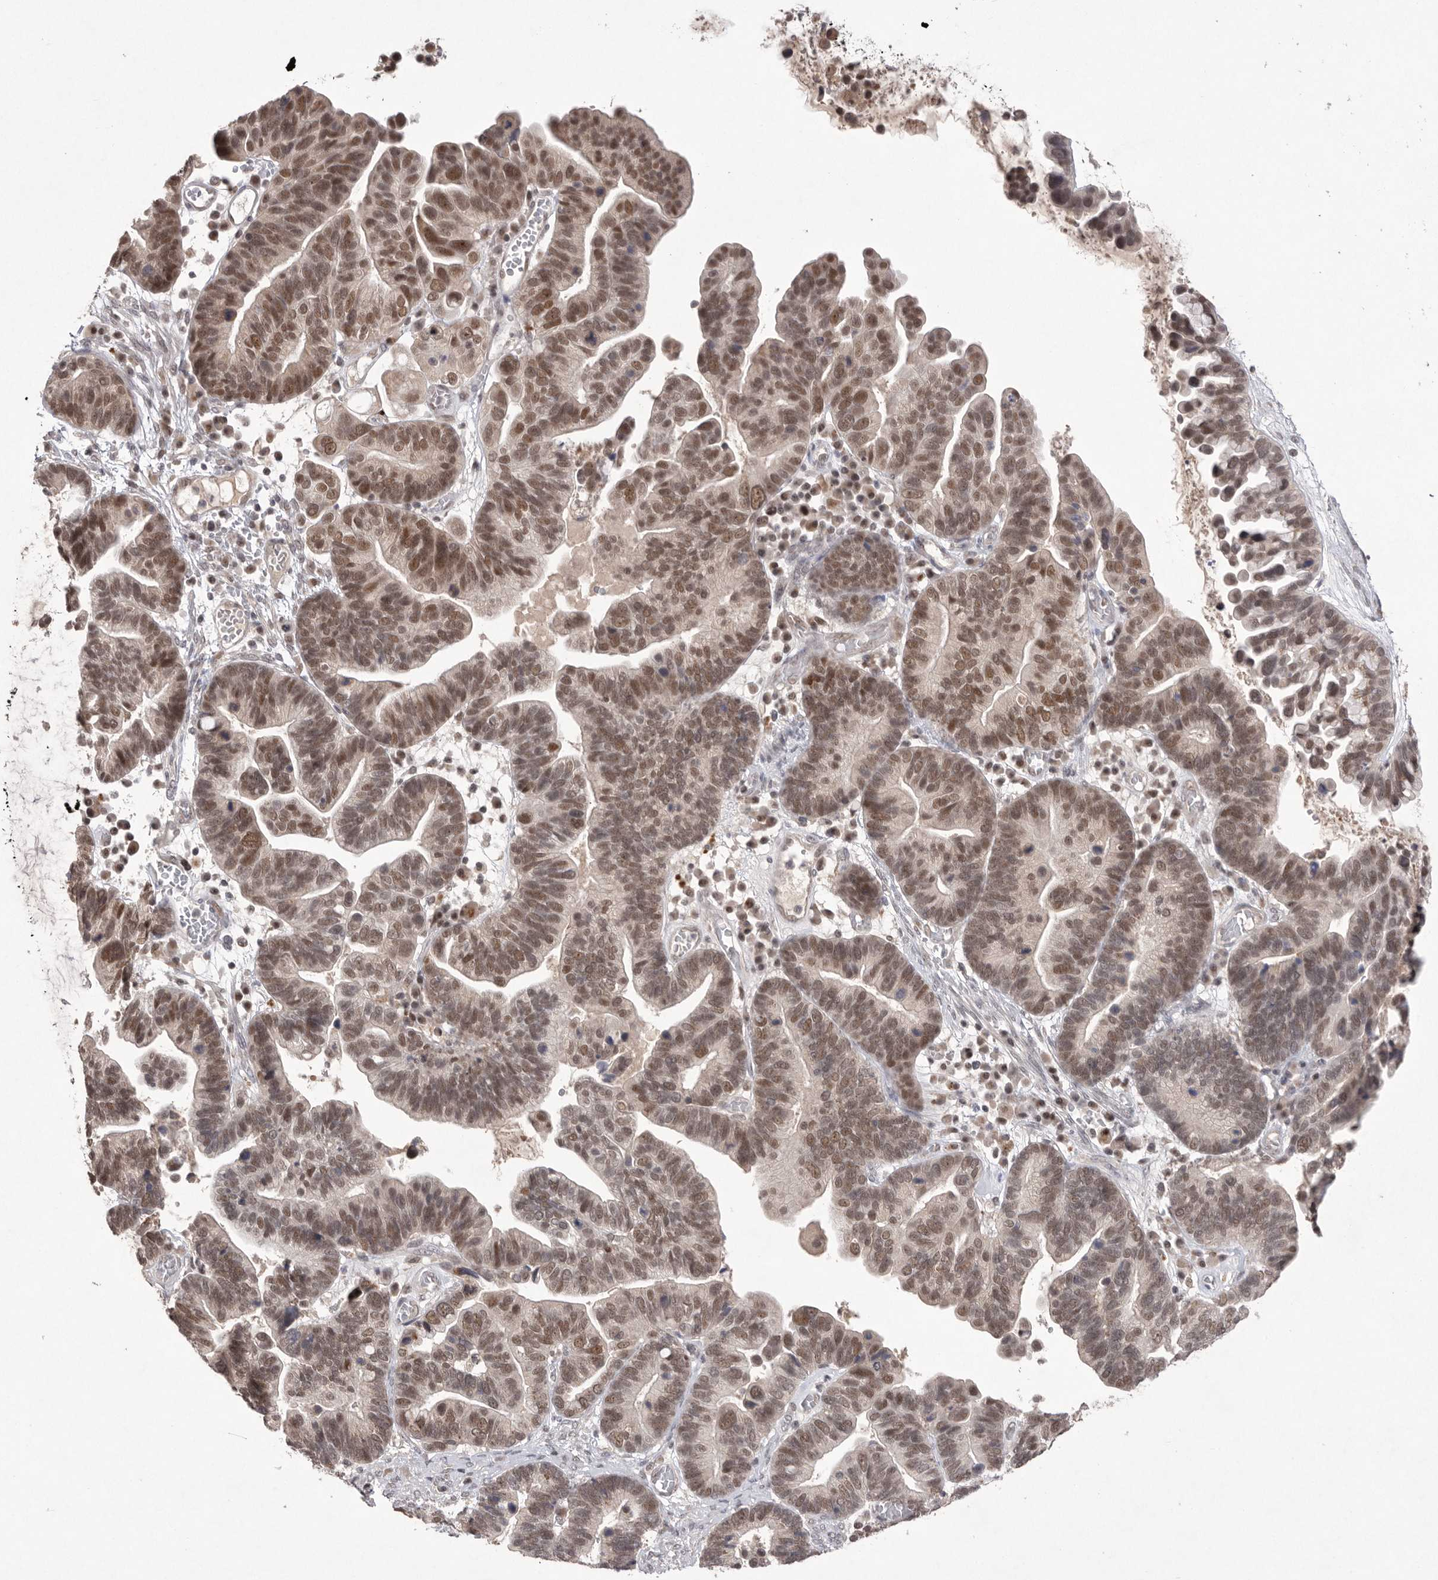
{"staining": {"intensity": "moderate", "quantity": ">75%", "location": "nuclear"}, "tissue": "ovarian cancer", "cell_type": "Tumor cells", "image_type": "cancer", "snomed": [{"axis": "morphology", "description": "Cystadenocarcinoma, serous, NOS"}, {"axis": "topography", "description": "Ovary"}], "caption": "About >75% of tumor cells in serous cystadenocarcinoma (ovarian) exhibit moderate nuclear protein positivity as visualized by brown immunohistochemical staining.", "gene": "HUS1", "patient": {"sex": "female", "age": 56}}